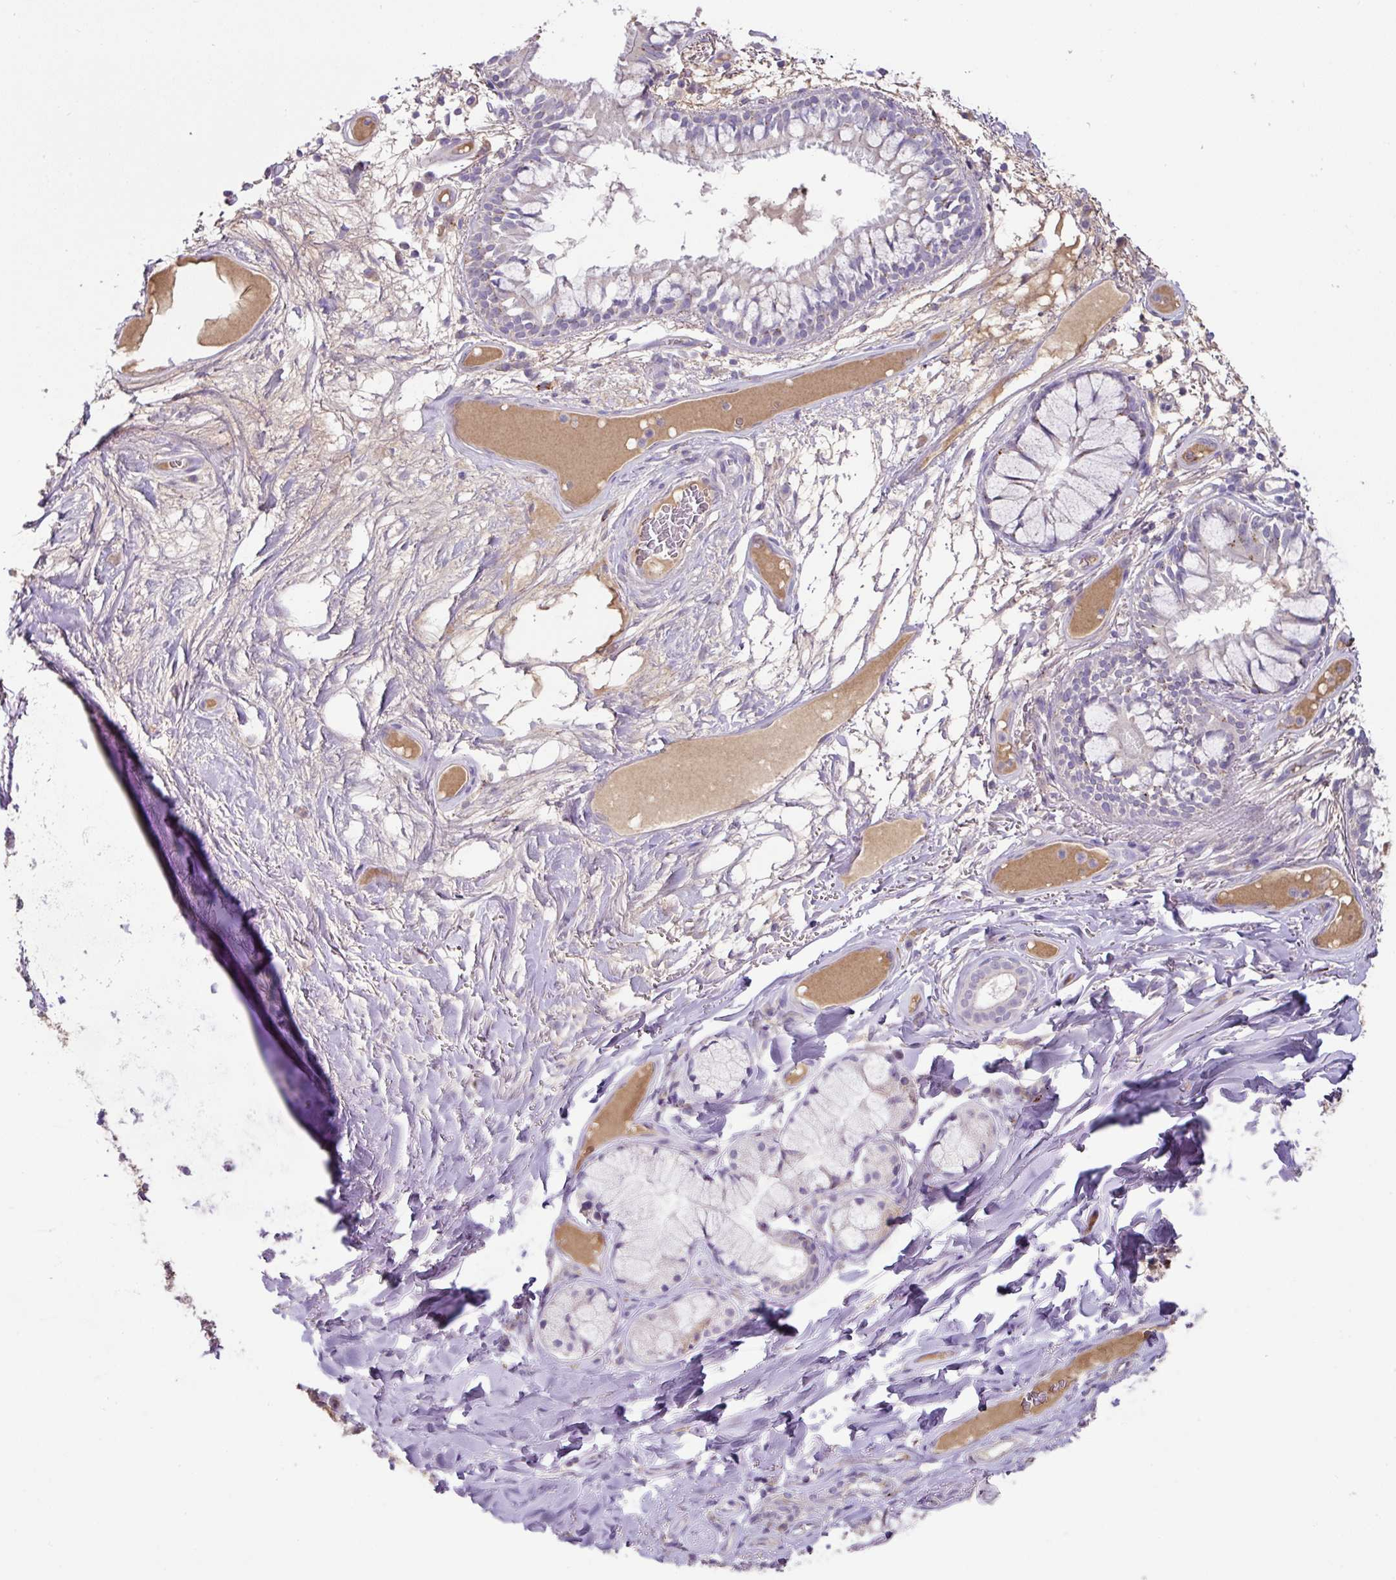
{"staining": {"intensity": "negative", "quantity": "none", "location": "none"}, "tissue": "soft tissue", "cell_type": "Fibroblasts", "image_type": "normal", "snomed": [{"axis": "morphology", "description": "Normal tissue, NOS"}, {"axis": "topography", "description": "Bronchus"}], "caption": "Human soft tissue stained for a protein using immunohistochemistry shows no staining in fibroblasts.", "gene": "PLEKHH3", "patient": {"sex": "male", "age": 70}}